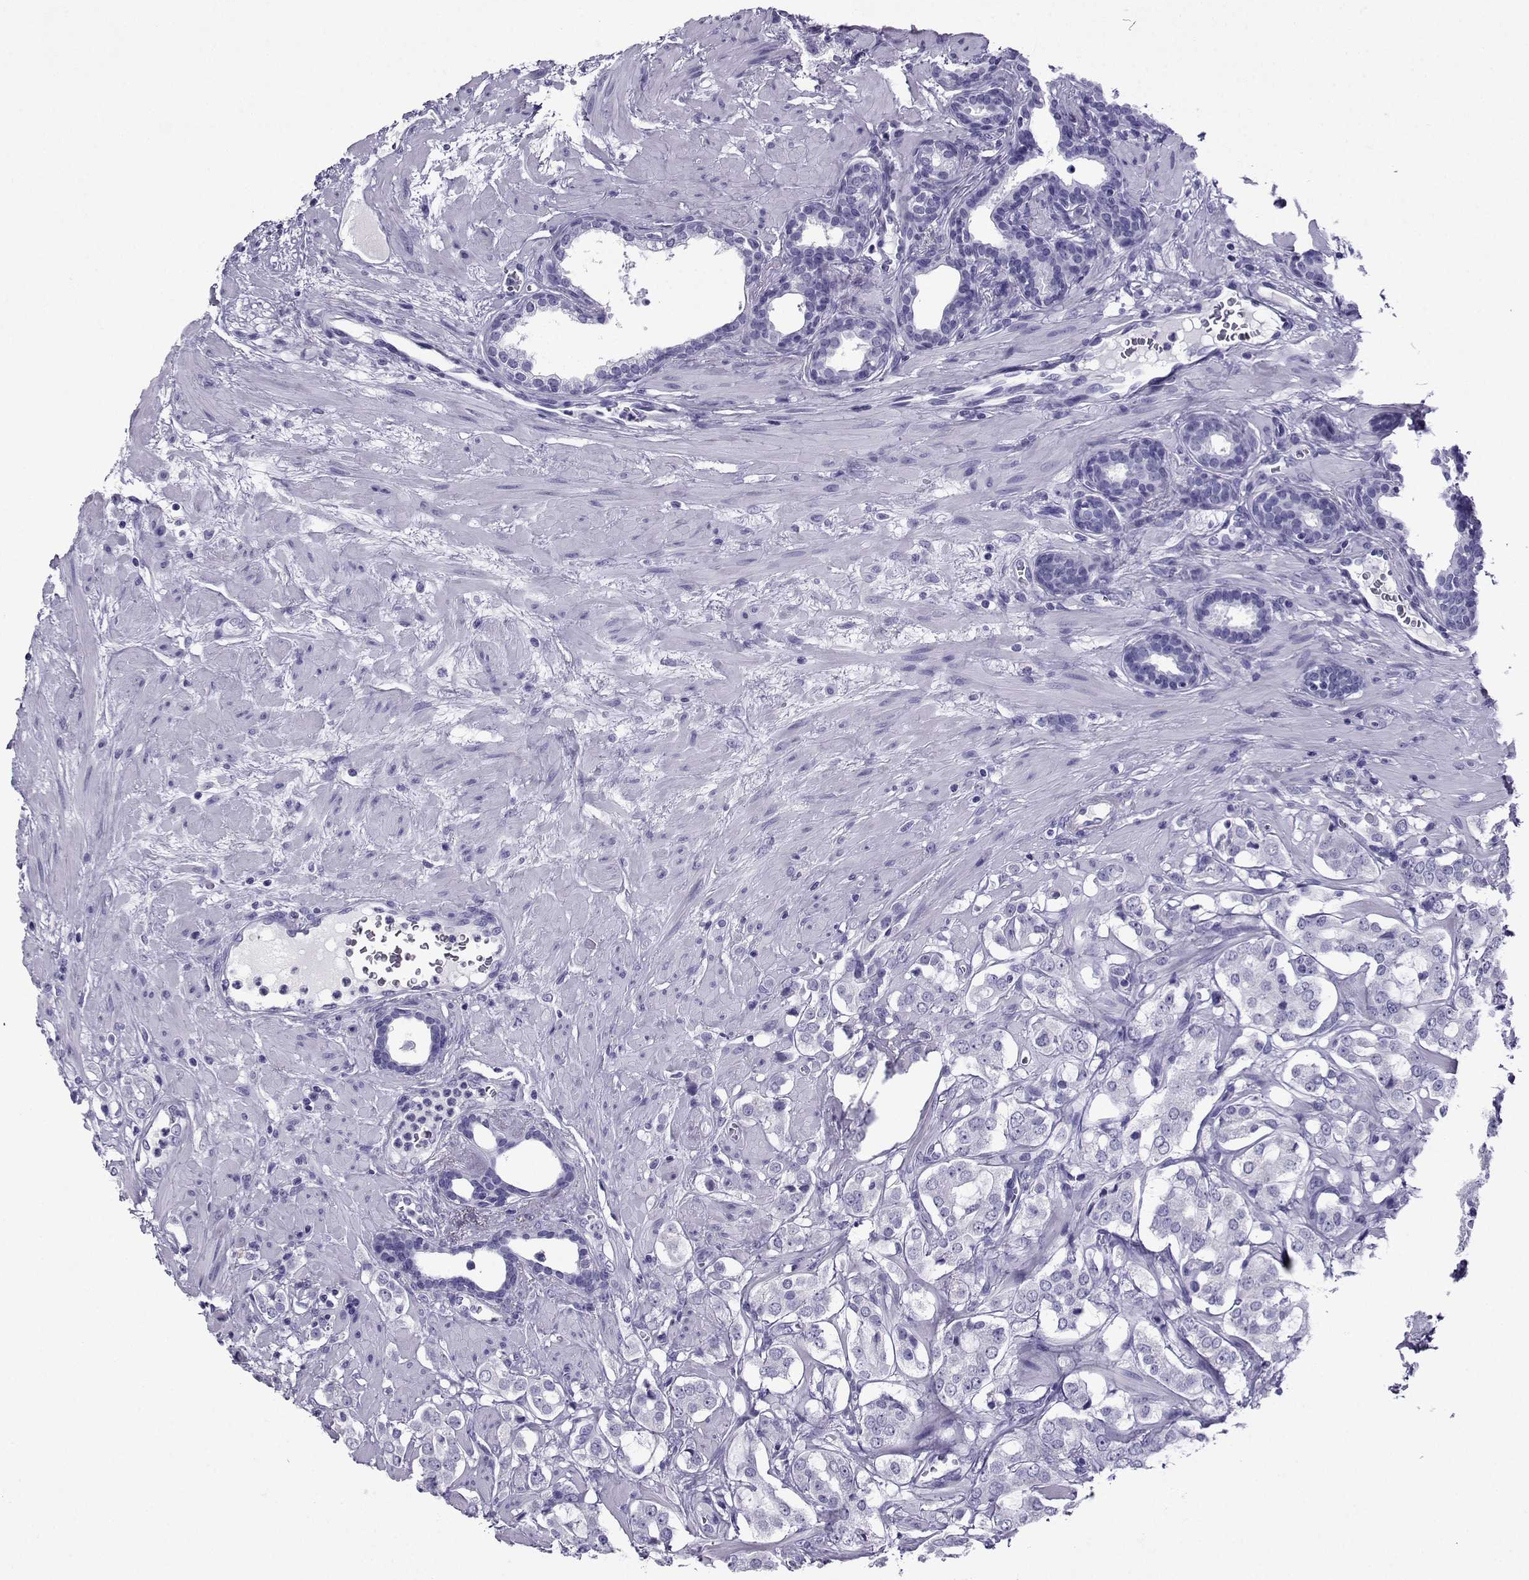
{"staining": {"intensity": "negative", "quantity": "none", "location": "none"}, "tissue": "prostate cancer", "cell_type": "Tumor cells", "image_type": "cancer", "snomed": [{"axis": "morphology", "description": "Adenocarcinoma, NOS"}, {"axis": "topography", "description": "Prostate"}], "caption": "Immunohistochemistry (IHC) photomicrograph of neoplastic tissue: human adenocarcinoma (prostate) stained with DAB shows no significant protein positivity in tumor cells.", "gene": "CRYBB1", "patient": {"sex": "male", "age": 66}}